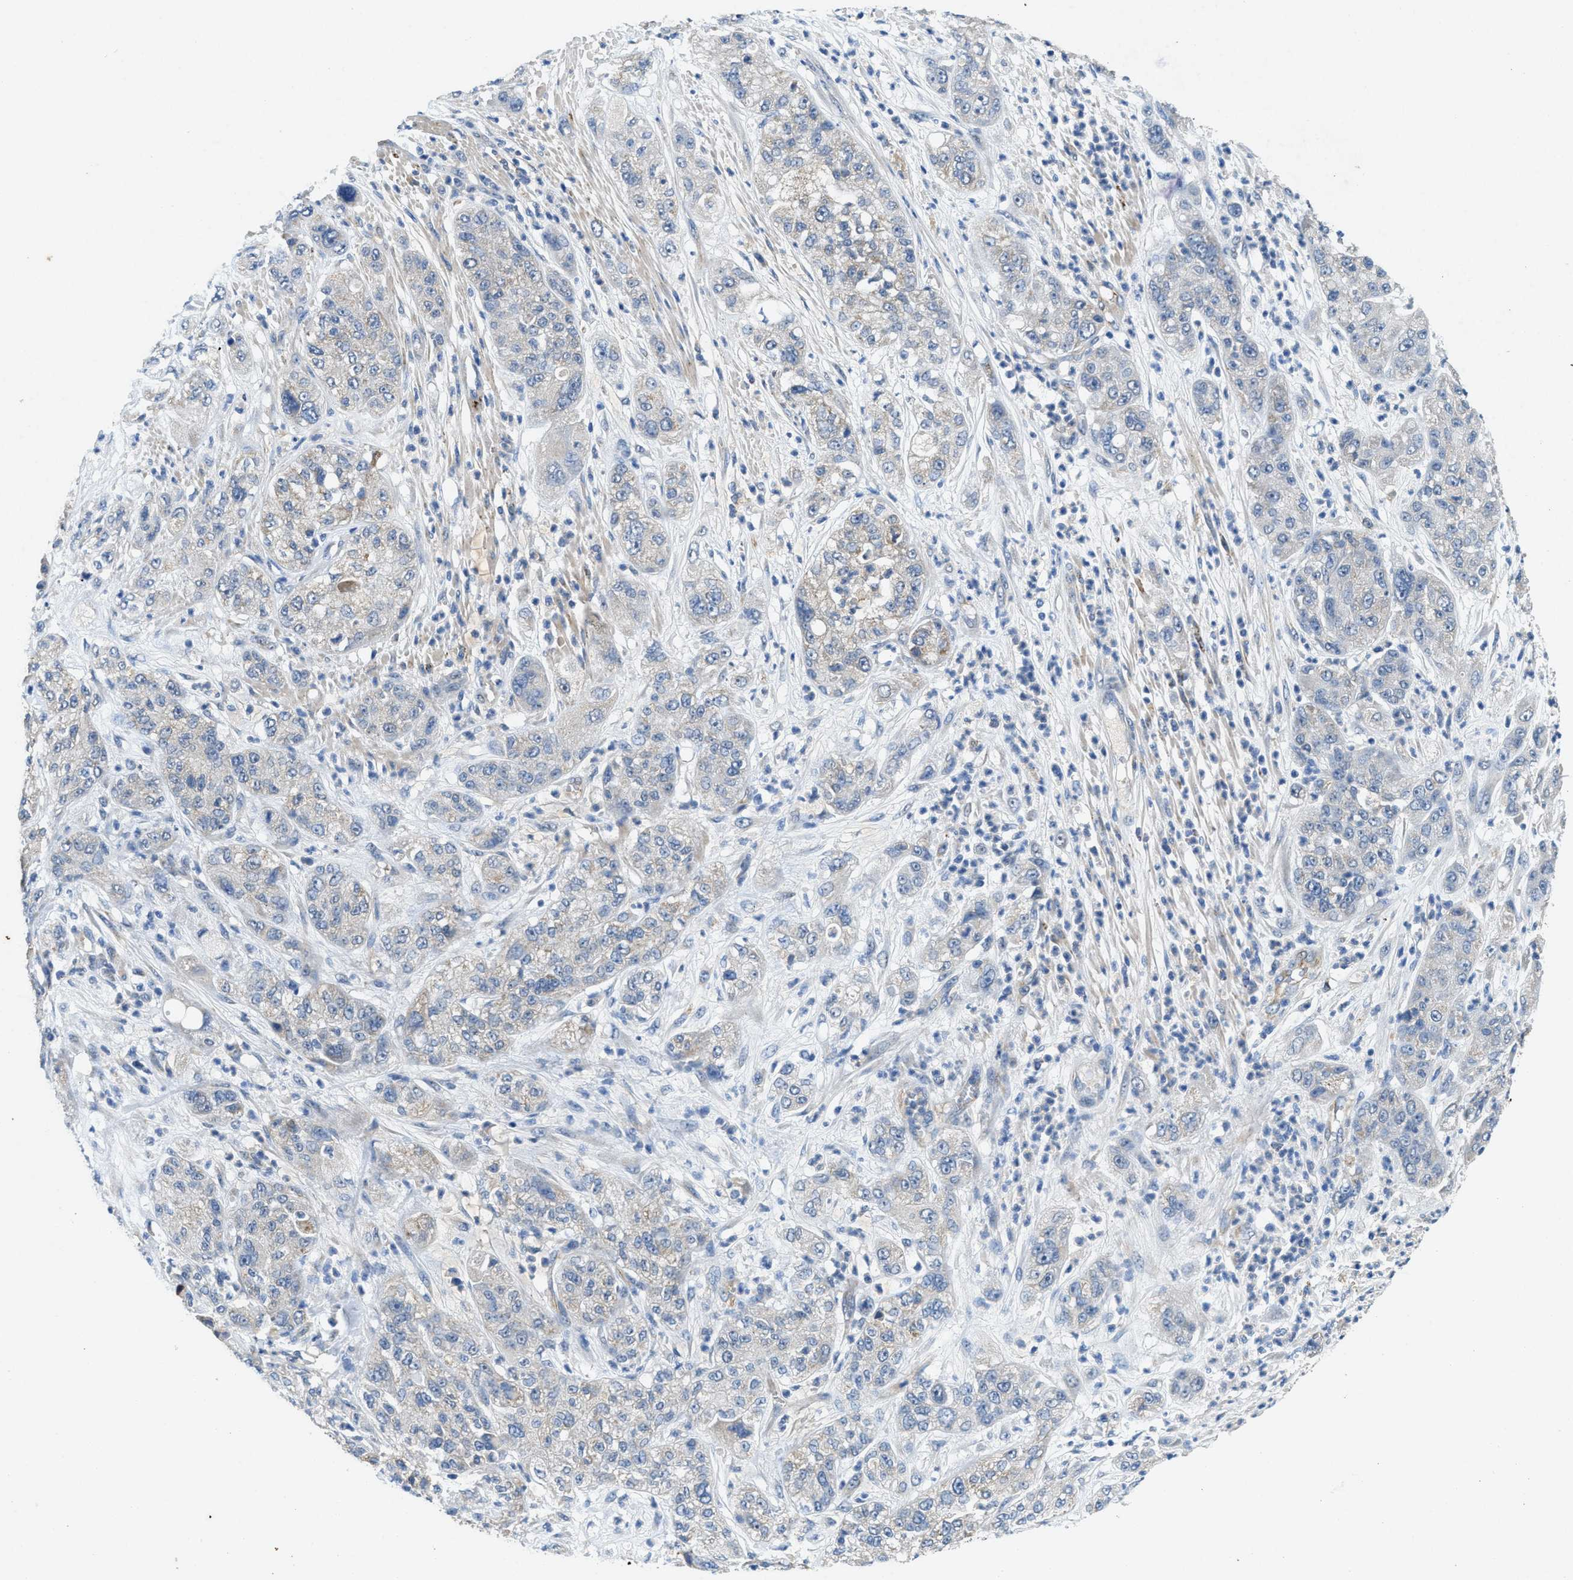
{"staining": {"intensity": "negative", "quantity": "none", "location": "none"}, "tissue": "pancreatic cancer", "cell_type": "Tumor cells", "image_type": "cancer", "snomed": [{"axis": "morphology", "description": "Adenocarcinoma, NOS"}, {"axis": "topography", "description": "Pancreas"}], "caption": "This is a image of immunohistochemistry (IHC) staining of pancreatic cancer (adenocarcinoma), which shows no positivity in tumor cells. Nuclei are stained in blue.", "gene": "CDK15", "patient": {"sex": "female", "age": 78}}